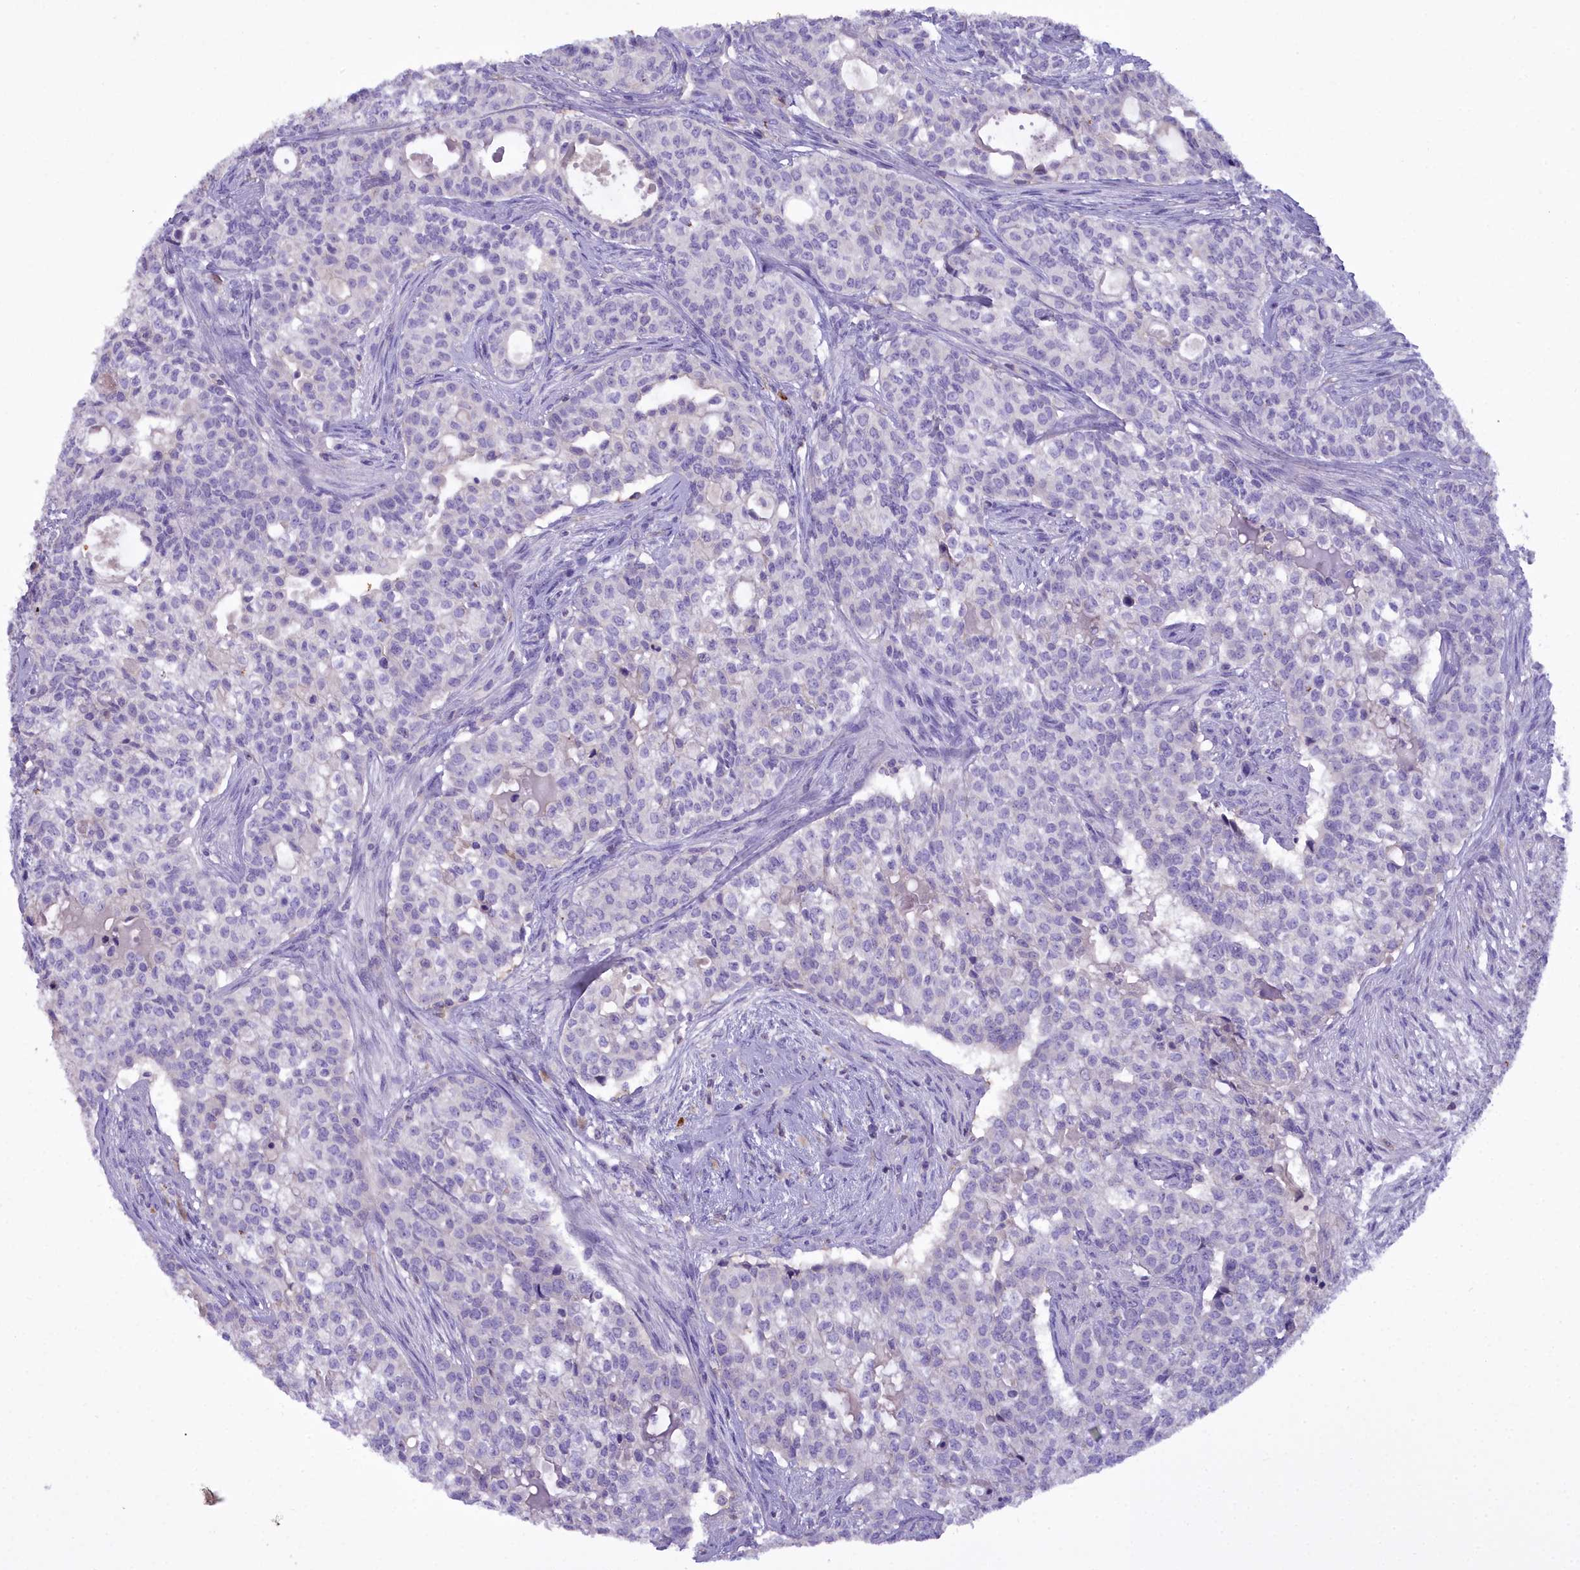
{"staining": {"intensity": "negative", "quantity": "none", "location": "none"}, "tissue": "head and neck cancer", "cell_type": "Tumor cells", "image_type": "cancer", "snomed": [{"axis": "morphology", "description": "Adenocarcinoma, NOS"}, {"axis": "topography", "description": "Head-Neck"}], "caption": "DAB (3,3'-diaminobenzidine) immunohistochemical staining of human head and neck cancer reveals no significant staining in tumor cells.", "gene": "BLNK", "patient": {"sex": "male", "age": 81}}